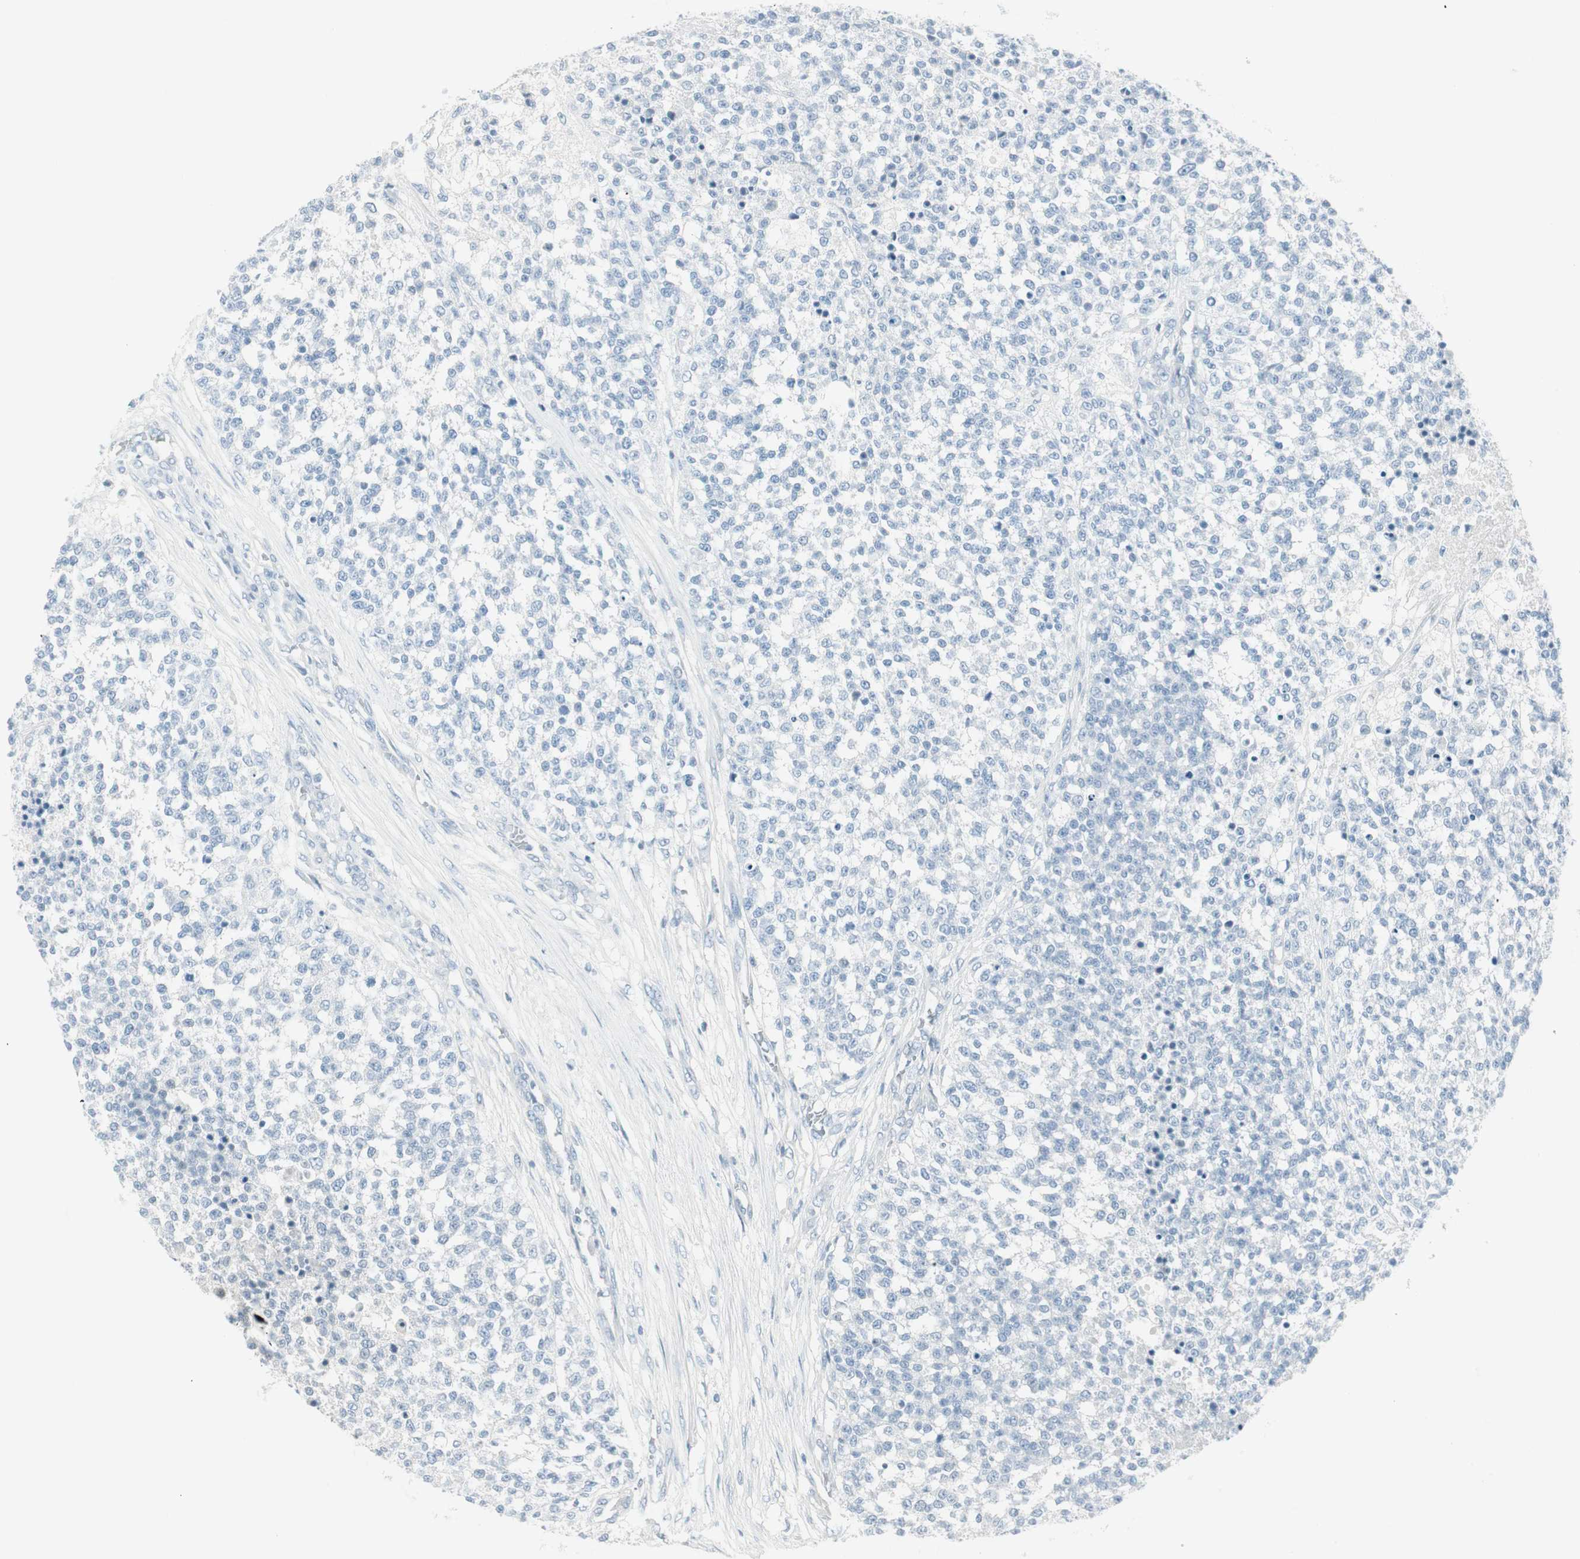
{"staining": {"intensity": "negative", "quantity": "none", "location": "none"}, "tissue": "testis cancer", "cell_type": "Tumor cells", "image_type": "cancer", "snomed": [{"axis": "morphology", "description": "Seminoma, NOS"}, {"axis": "topography", "description": "Testis"}], "caption": "High magnification brightfield microscopy of testis cancer stained with DAB (brown) and counterstained with hematoxylin (blue): tumor cells show no significant expression.", "gene": "ITLN2", "patient": {"sex": "male", "age": 59}}